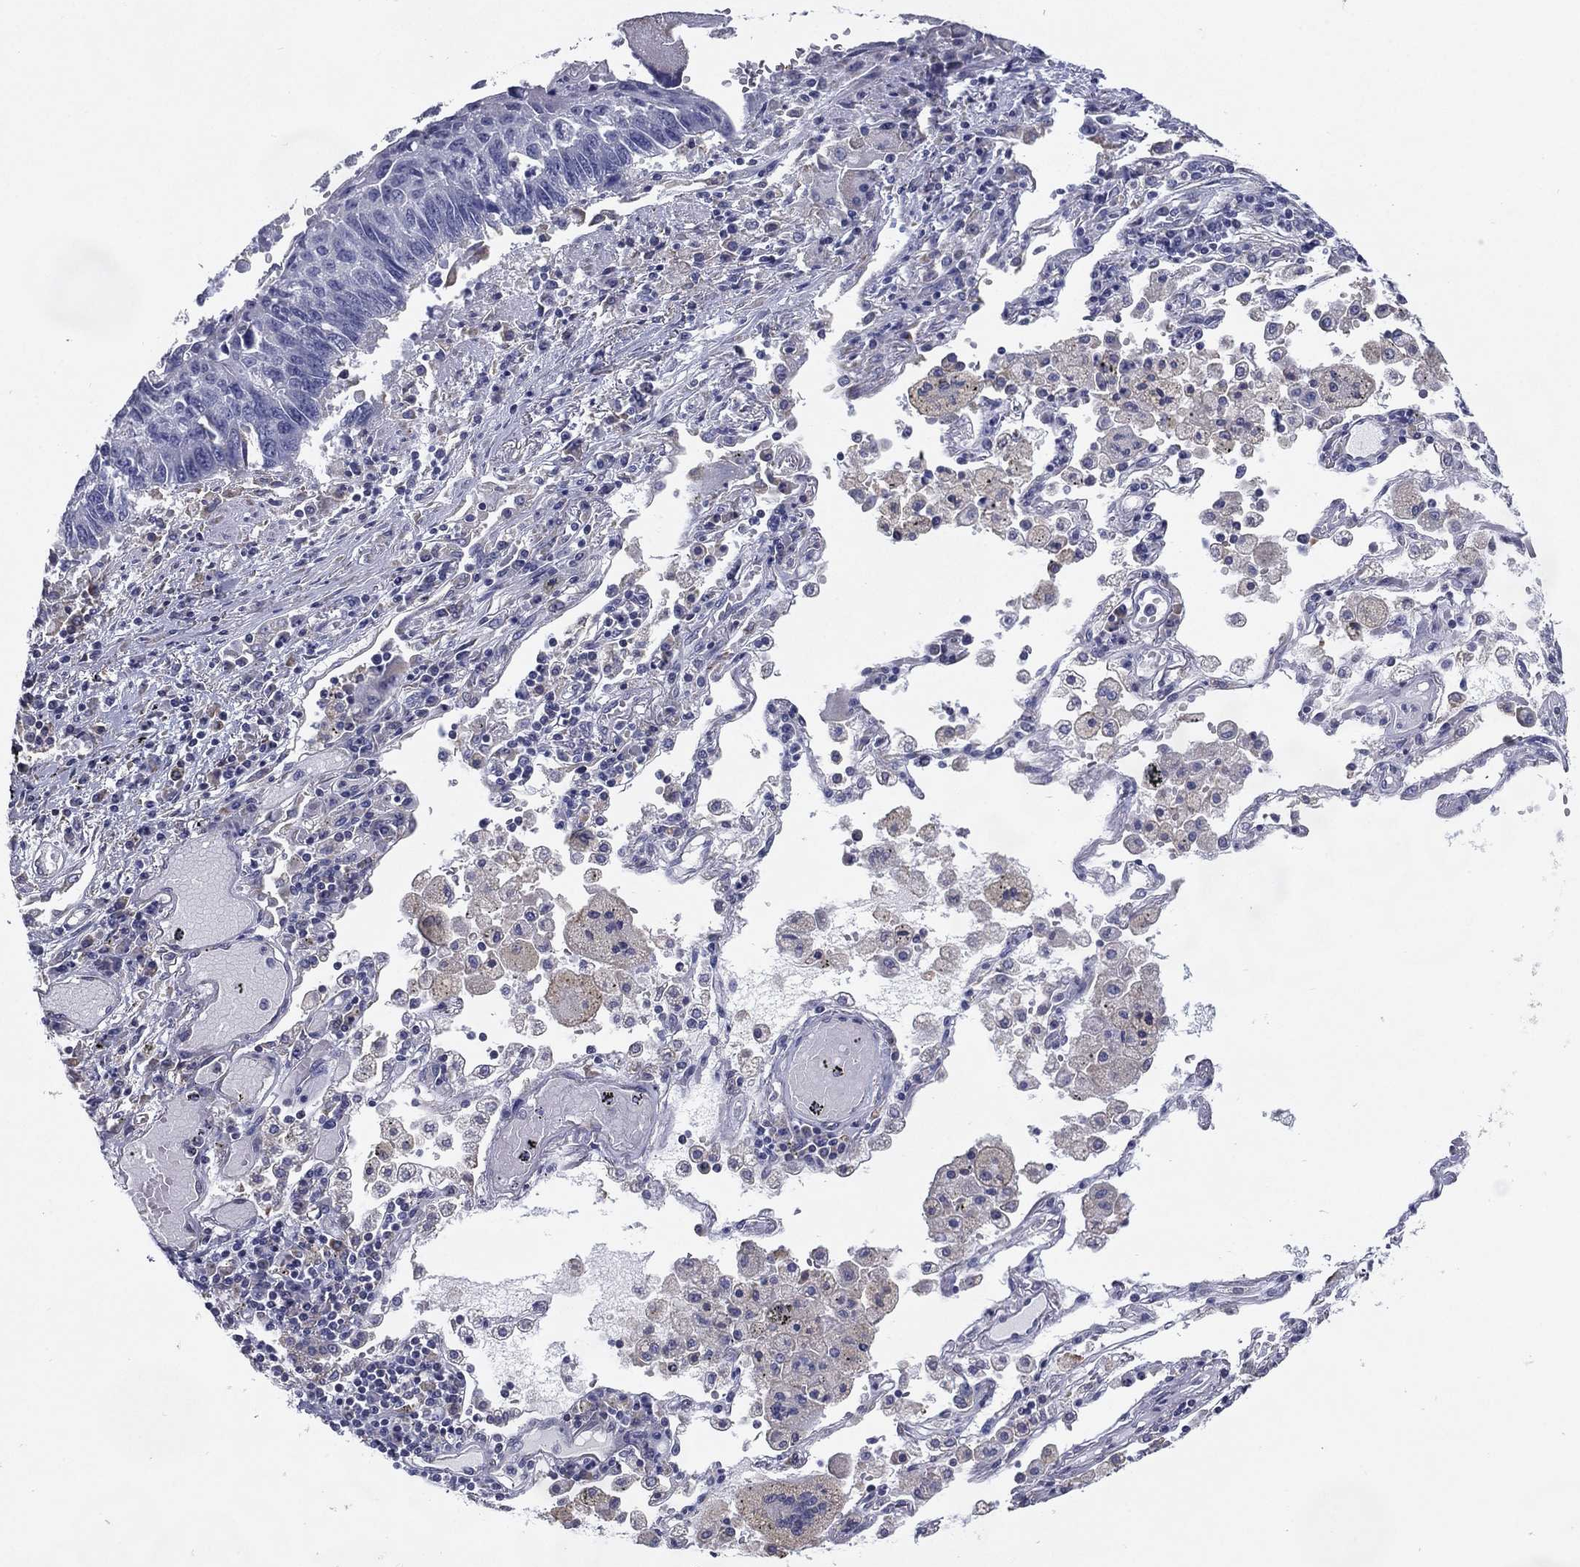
{"staining": {"intensity": "negative", "quantity": "none", "location": "none"}, "tissue": "lung cancer", "cell_type": "Tumor cells", "image_type": "cancer", "snomed": [{"axis": "morphology", "description": "Squamous cell carcinoma, NOS"}, {"axis": "topography", "description": "Lung"}], "caption": "This is an IHC photomicrograph of lung cancer. There is no expression in tumor cells.", "gene": "C19orf18", "patient": {"sex": "male", "age": 73}}